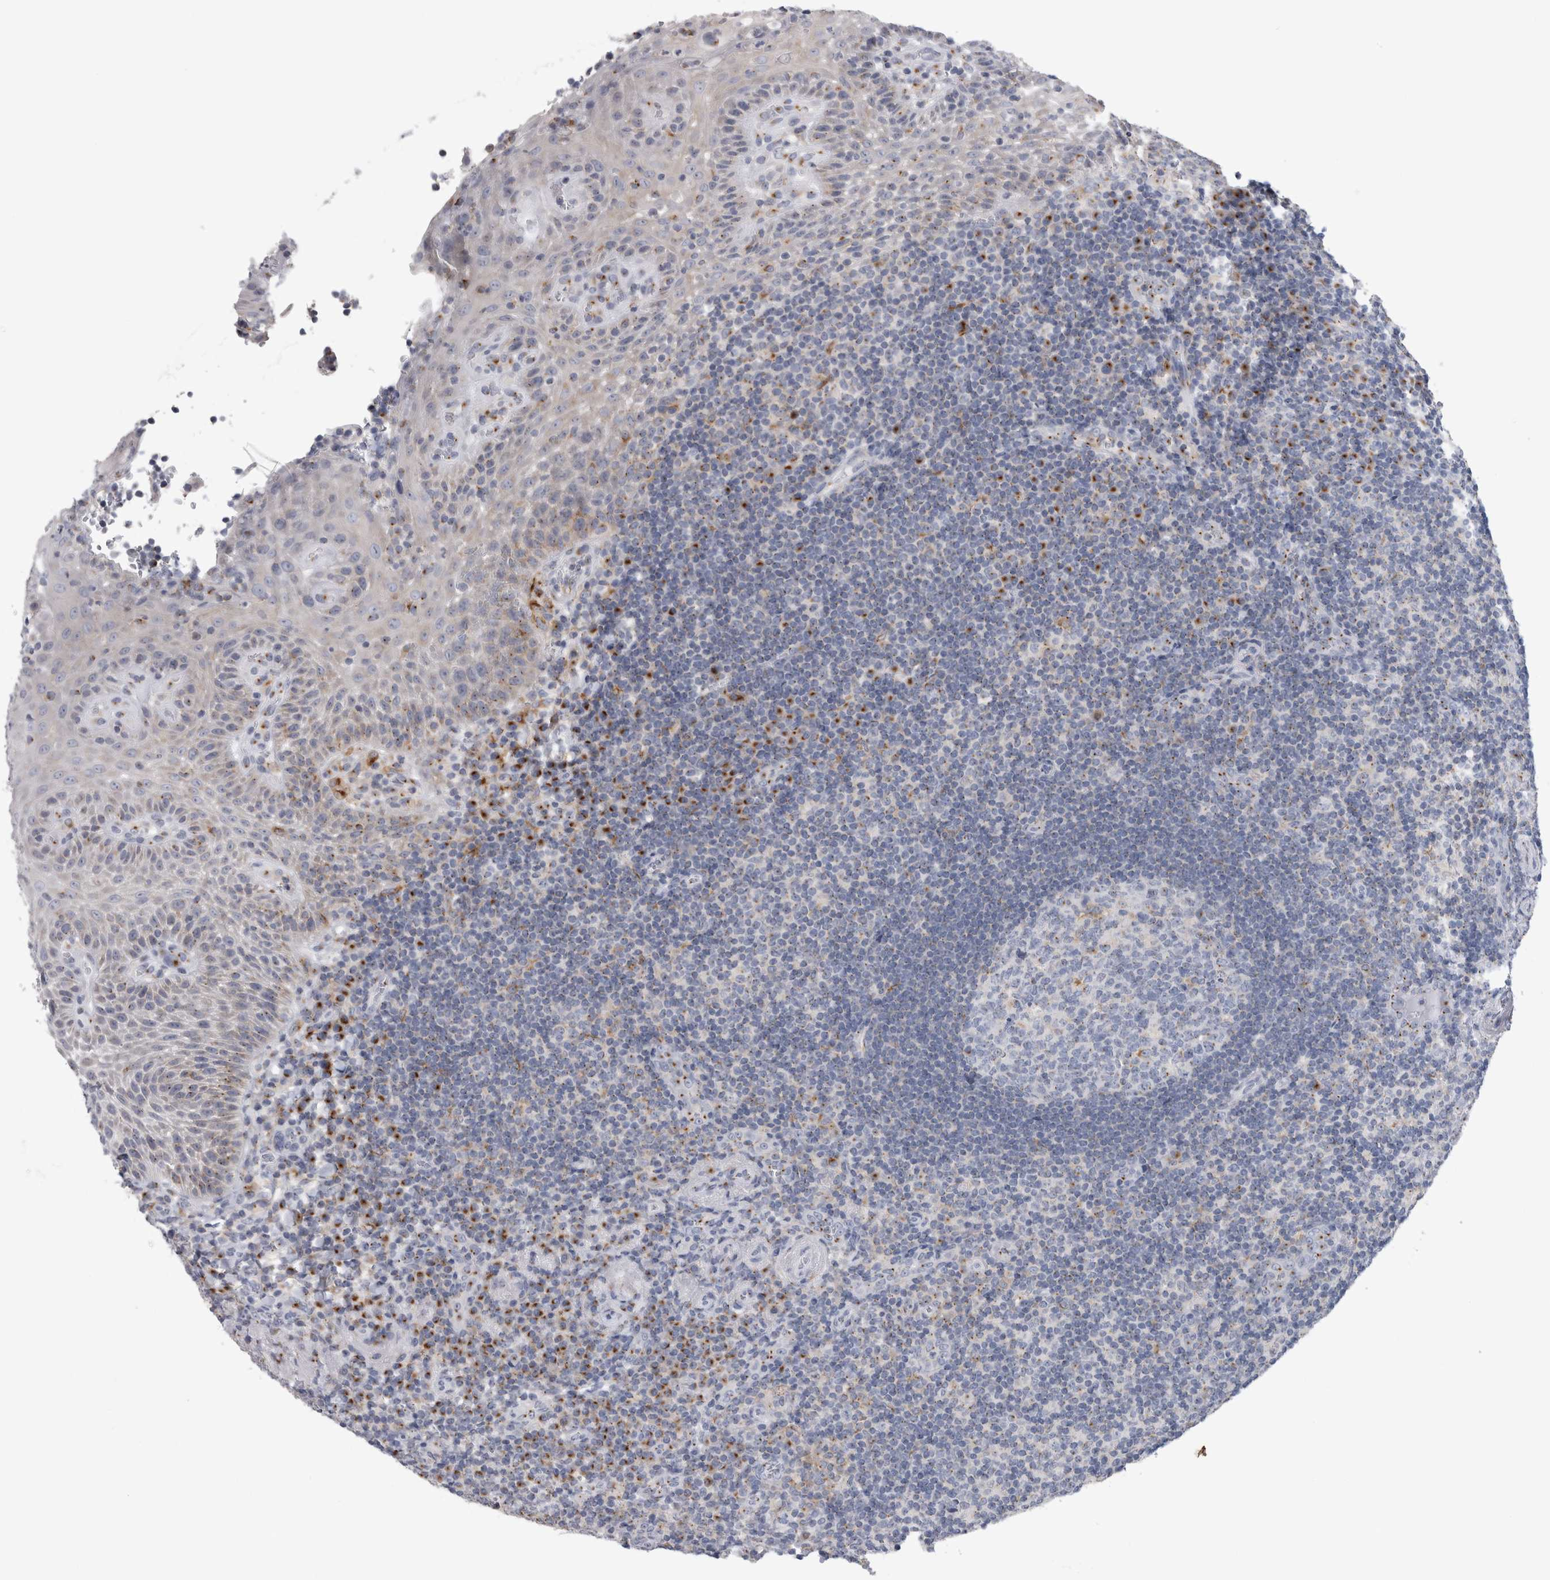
{"staining": {"intensity": "moderate", "quantity": "<25%", "location": "cytoplasmic/membranous"}, "tissue": "tonsil", "cell_type": "Germinal center cells", "image_type": "normal", "snomed": [{"axis": "morphology", "description": "Normal tissue, NOS"}, {"axis": "topography", "description": "Tonsil"}], "caption": "The immunohistochemical stain shows moderate cytoplasmic/membranous staining in germinal center cells of normal tonsil.", "gene": "AKAP9", "patient": {"sex": "male", "age": 37}}